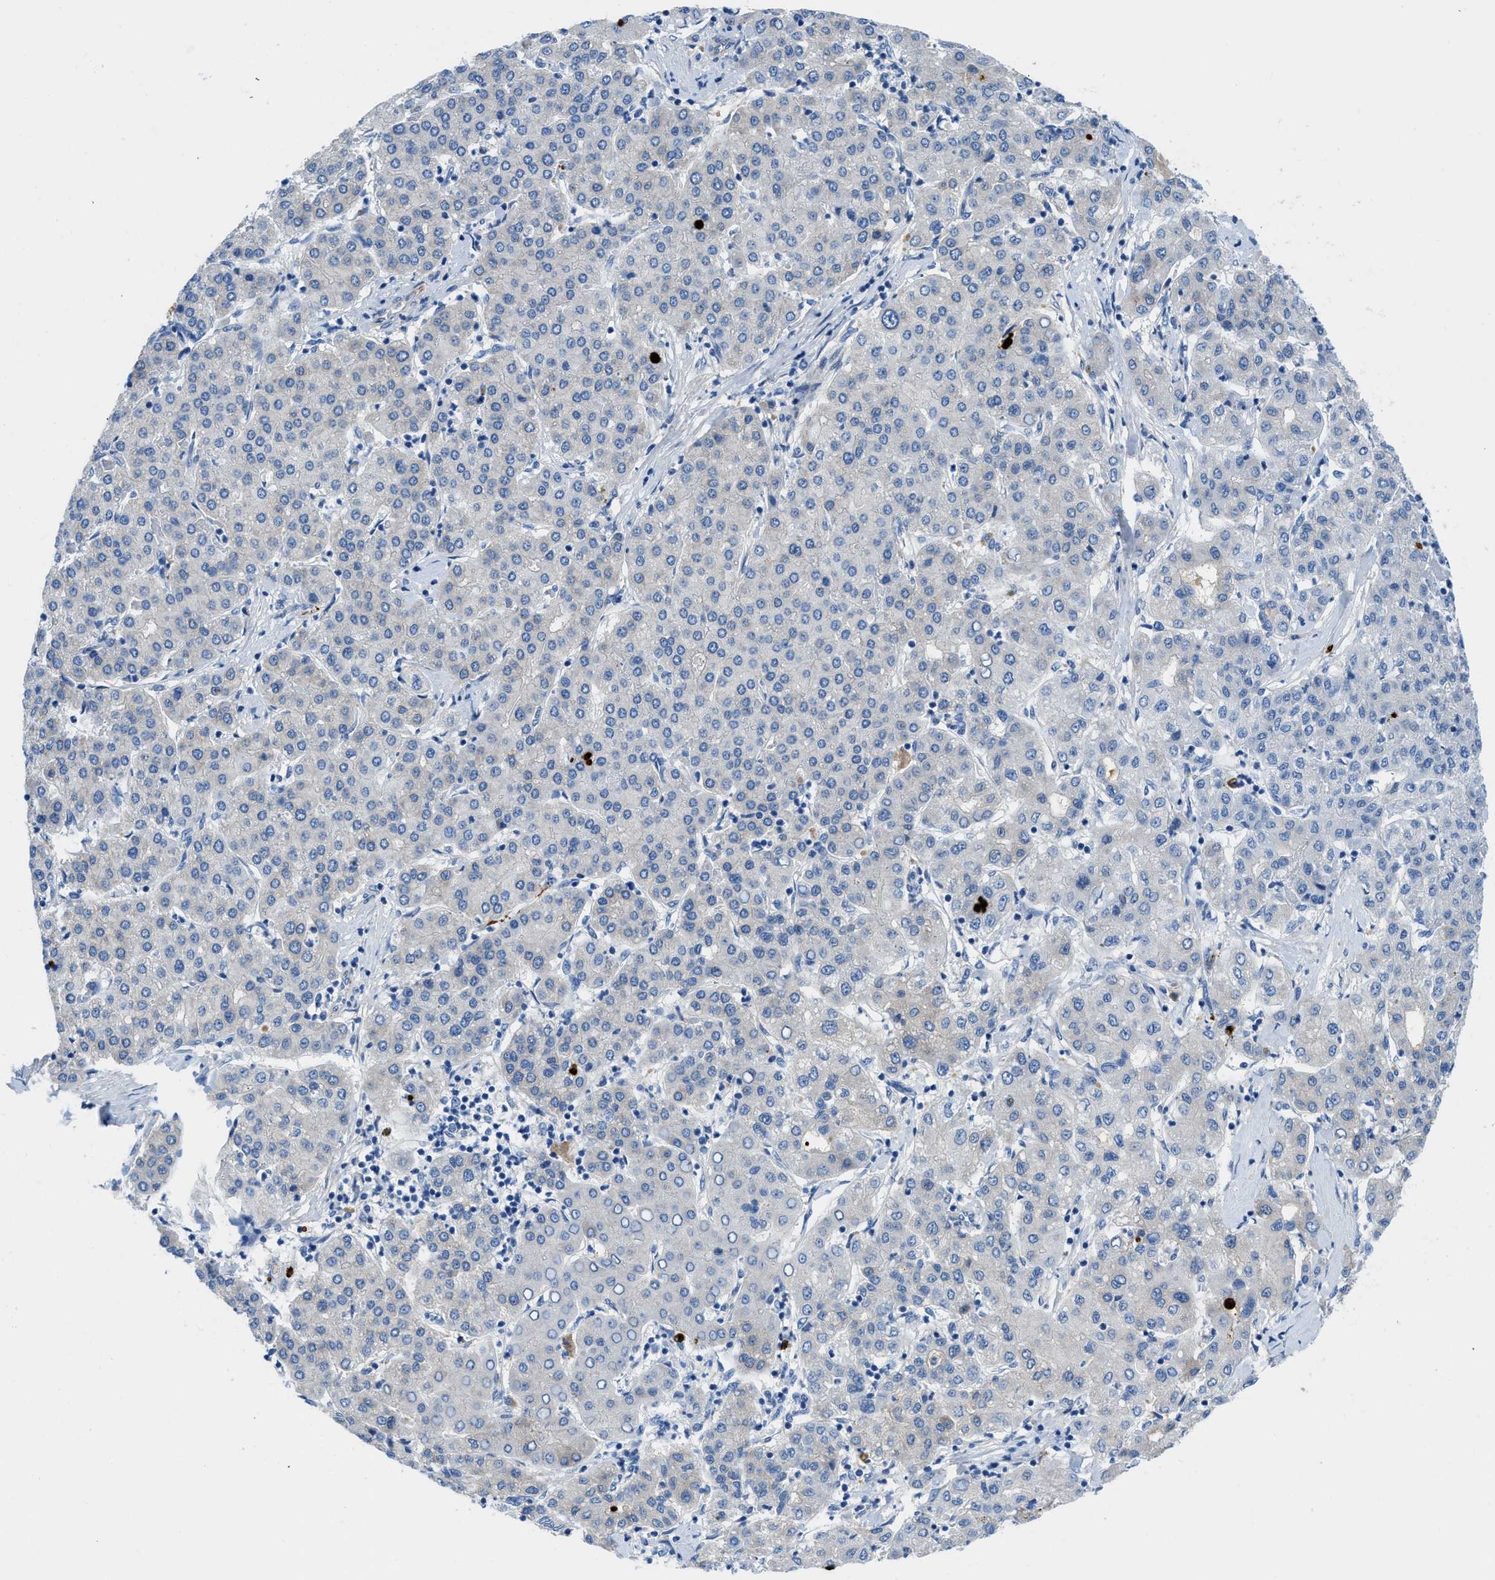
{"staining": {"intensity": "negative", "quantity": "none", "location": "none"}, "tissue": "liver cancer", "cell_type": "Tumor cells", "image_type": "cancer", "snomed": [{"axis": "morphology", "description": "Carcinoma, Hepatocellular, NOS"}, {"axis": "topography", "description": "Liver"}], "caption": "Immunohistochemistry of liver cancer reveals no staining in tumor cells.", "gene": "XCR1", "patient": {"sex": "male", "age": 65}}